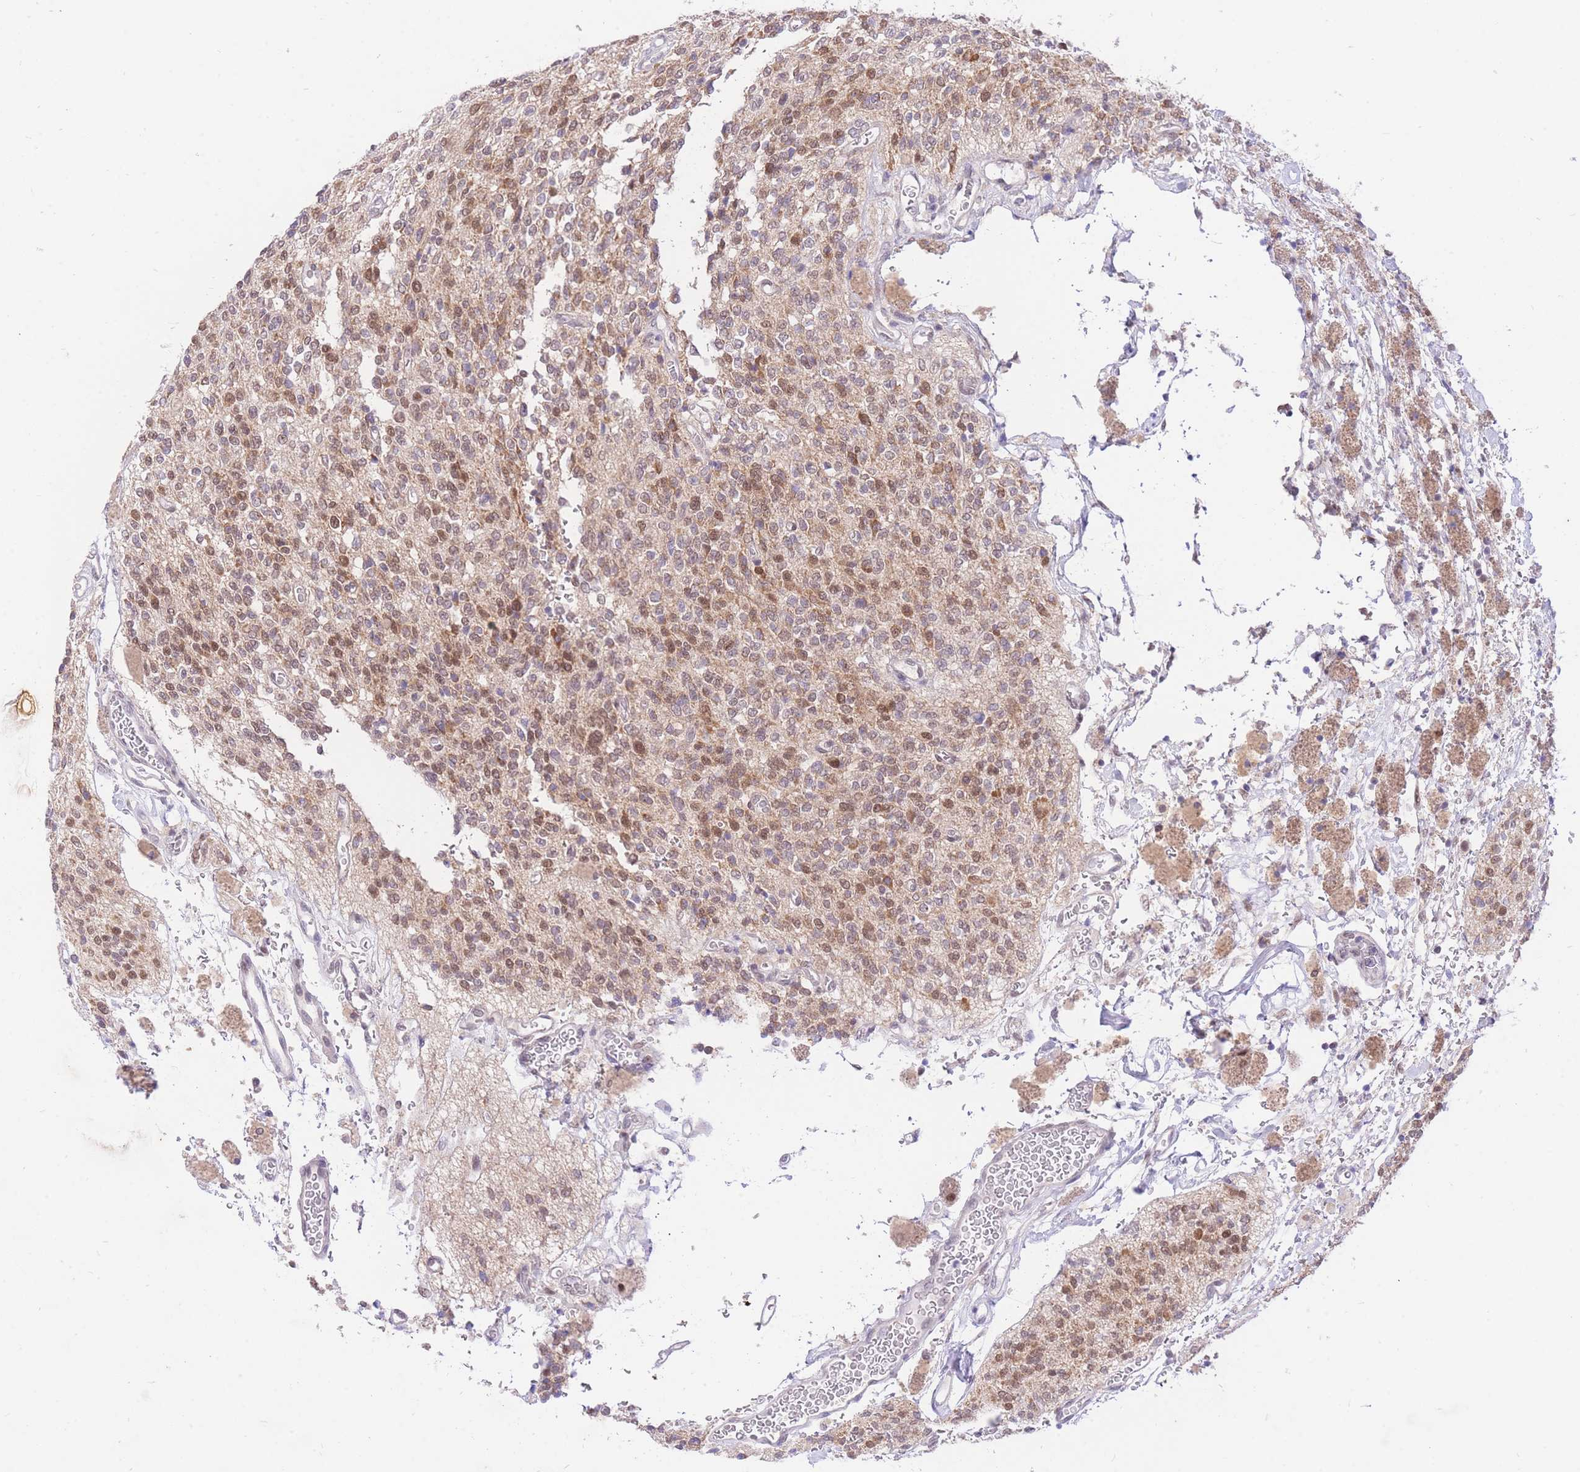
{"staining": {"intensity": "moderate", "quantity": ">75%", "location": "nuclear"}, "tissue": "glioma", "cell_type": "Tumor cells", "image_type": "cancer", "snomed": [{"axis": "morphology", "description": "Glioma, malignant, High grade"}, {"axis": "topography", "description": "Brain"}], "caption": "A photomicrograph showing moderate nuclear expression in about >75% of tumor cells in malignant glioma (high-grade), as visualized by brown immunohistochemical staining.", "gene": "UBXN7", "patient": {"sex": "male", "age": 34}}